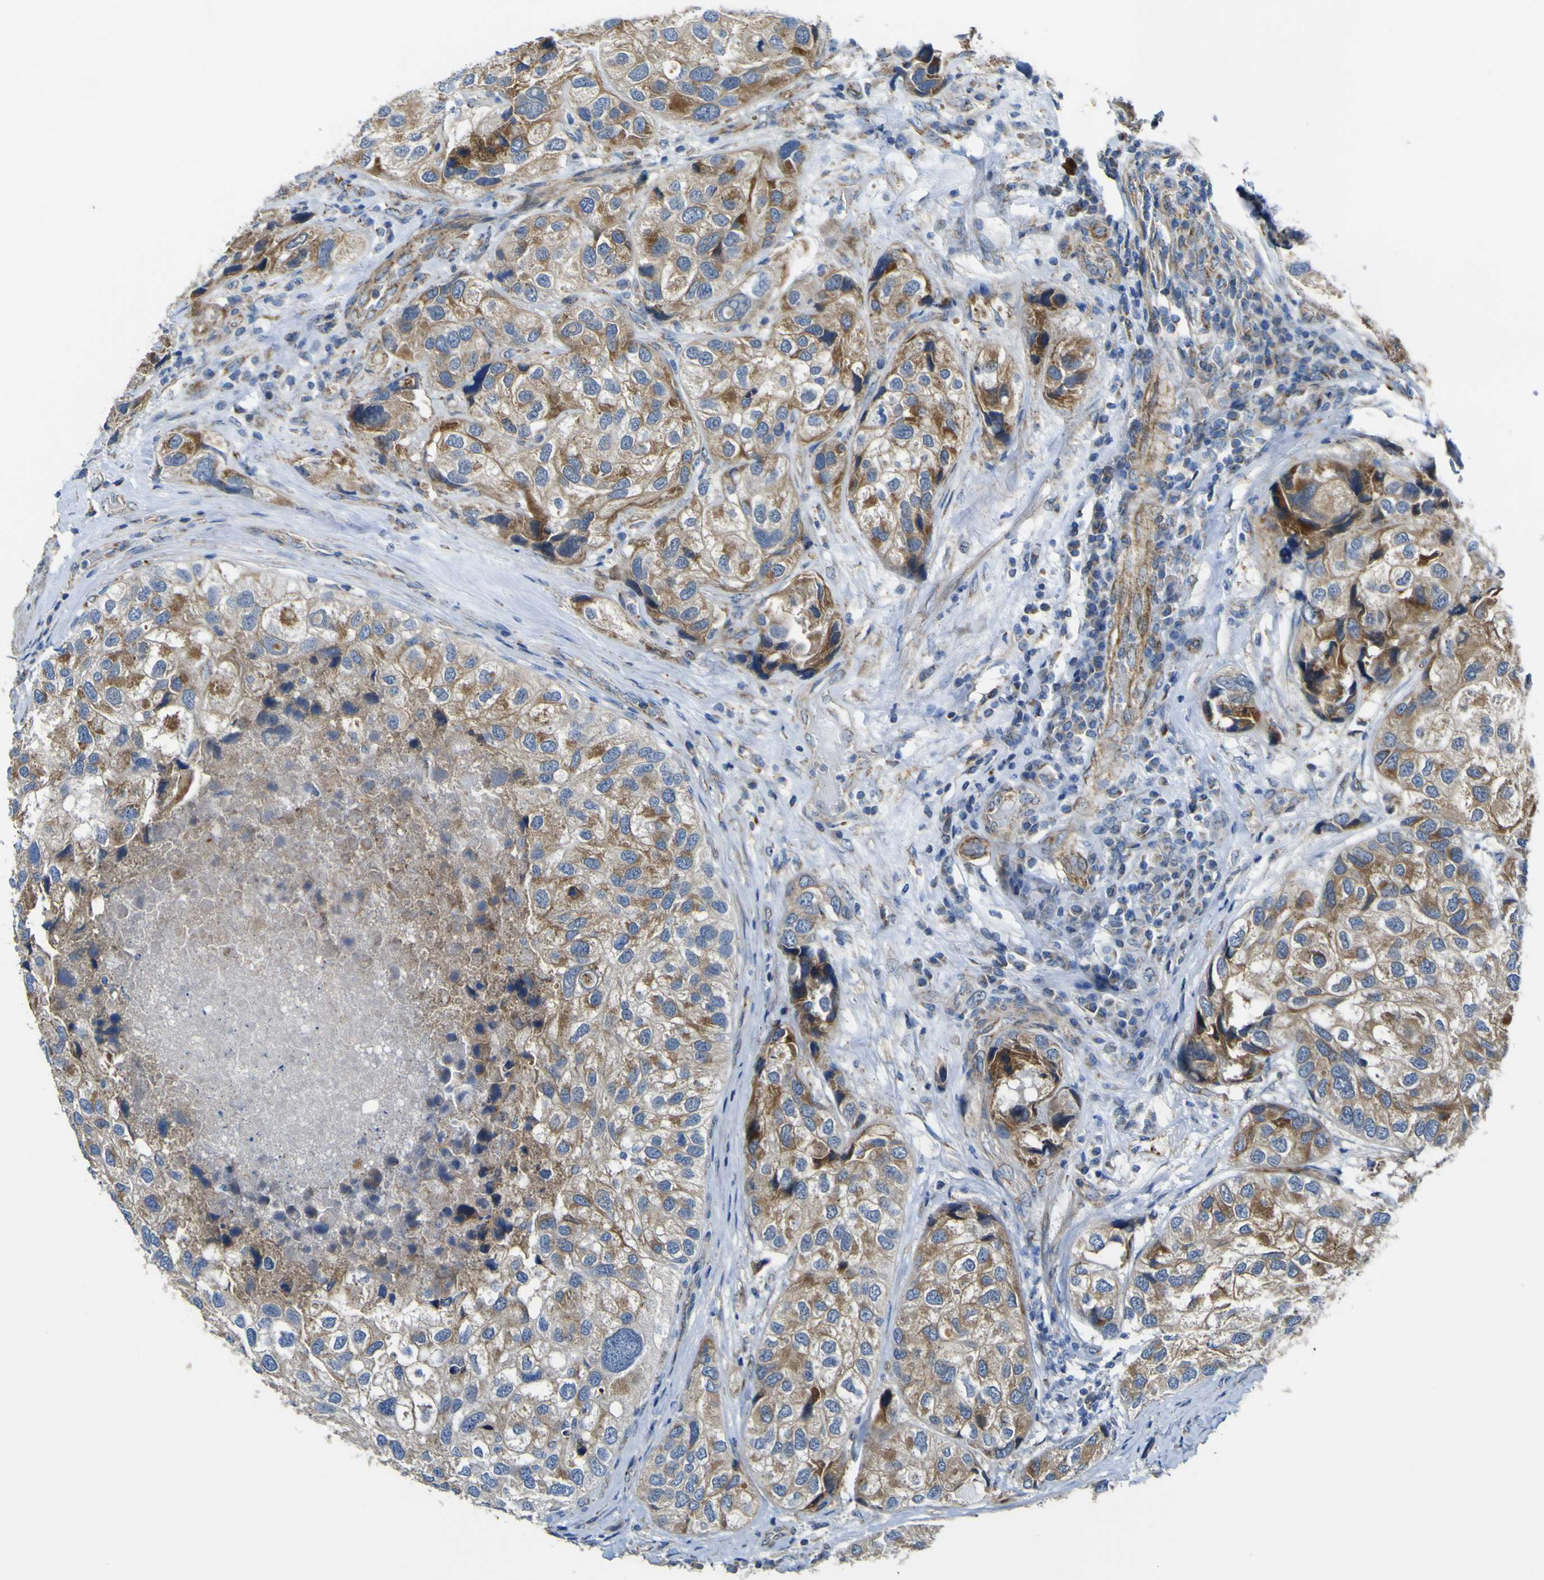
{"staining": {"intensity": "moderate", "quantity": ">75%", "location": "cytoplasmic/membranous"}, "tissue": "urothelial cancer", "cell_type": "Tumor cells", "image_type": "cancer", "snomed": [{"axis": "morphology", "description": "Urothelial carcinoma, High grade"}, {"axis": "topography", "description": "Urinary bladder"}], "caption": "Human urothelial cancer stained with a brown dye shows moderate cytoplasmic/membranous positive staining in approximately >75% of tumor cells.", "gene": "ALDH18A1", "patient": {"sex": "female", "age": 64}}